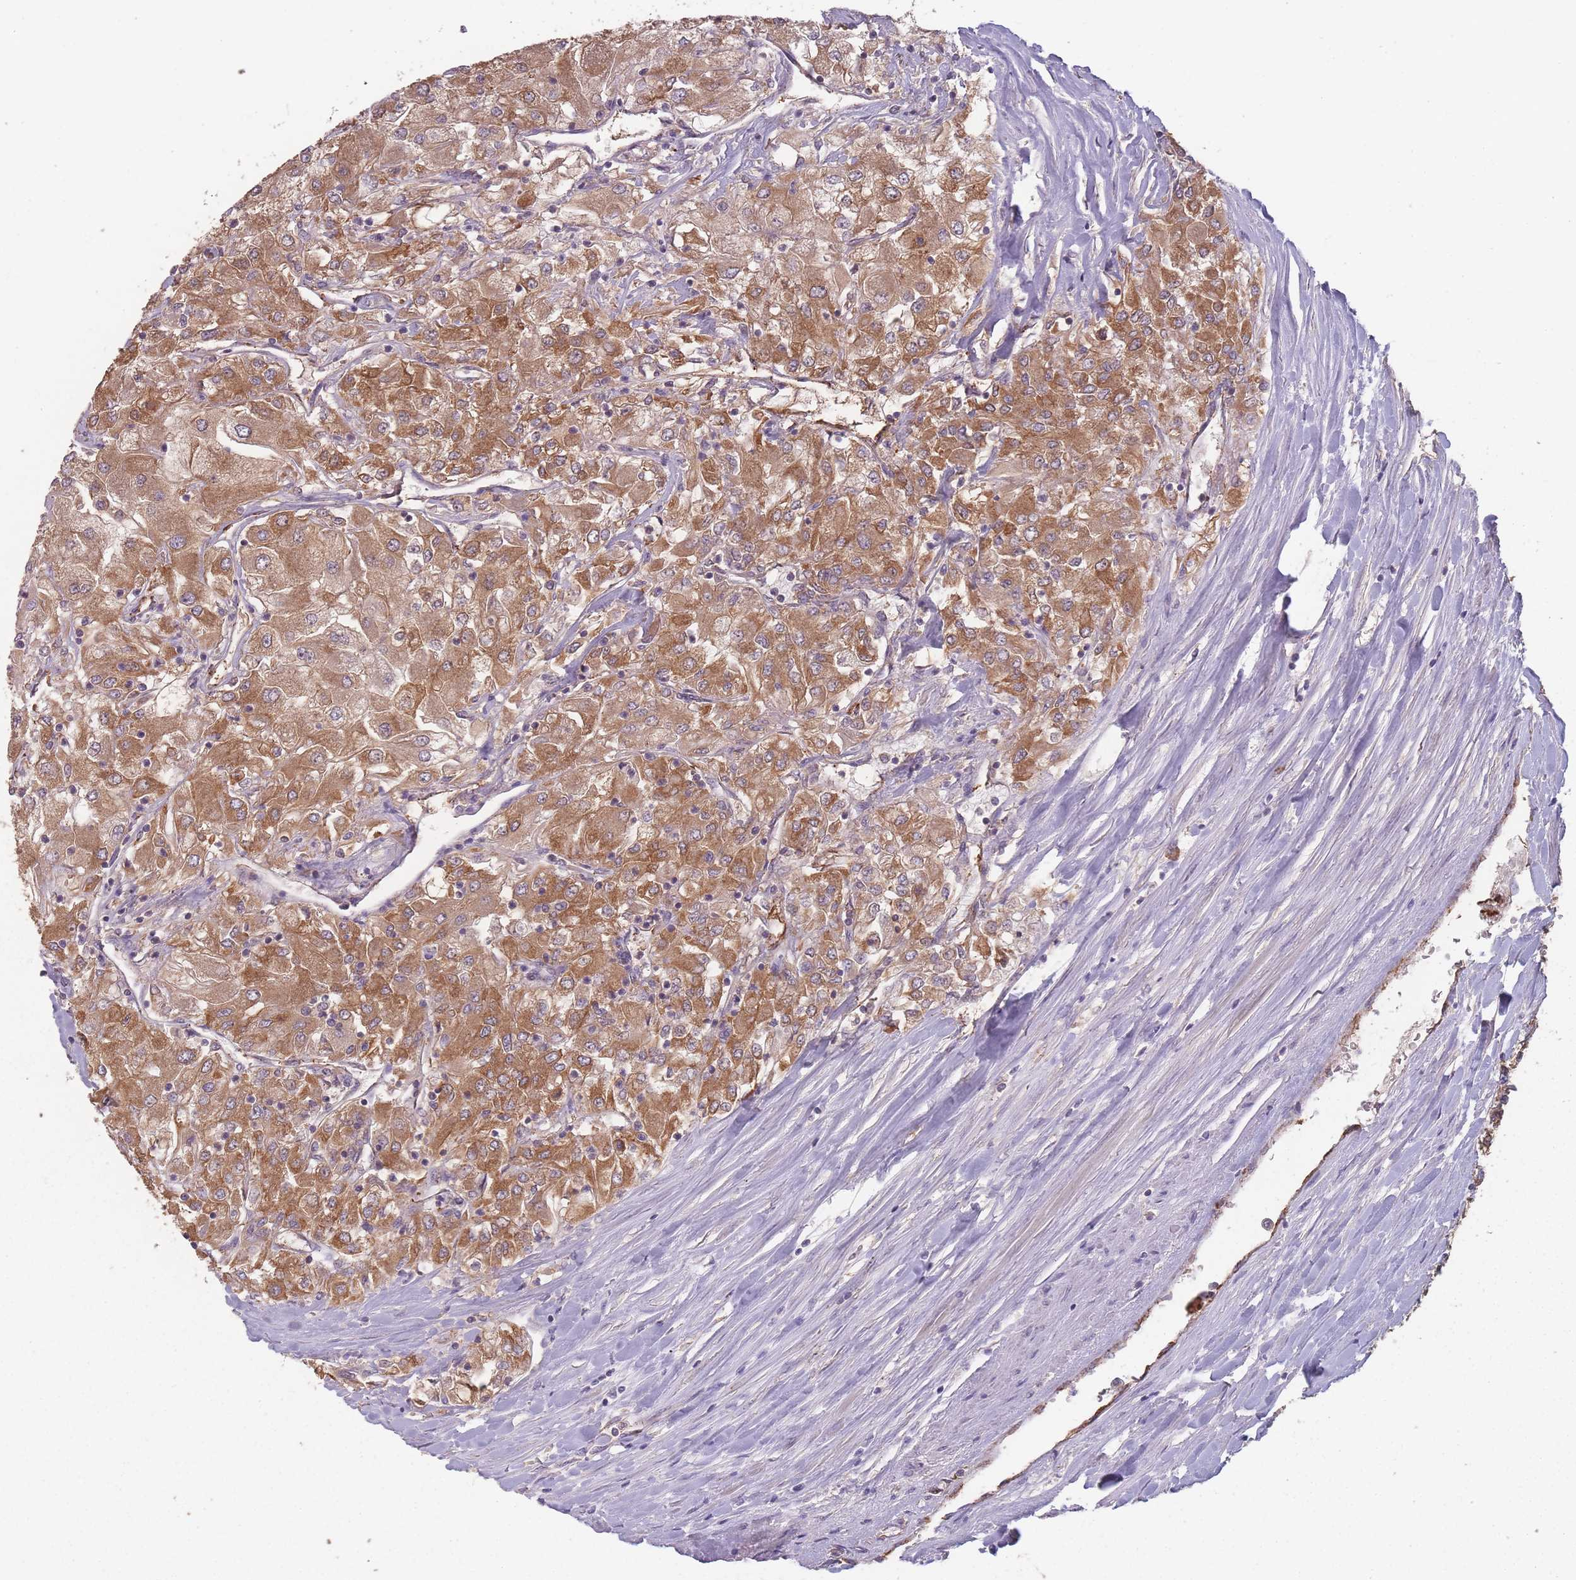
{"staining": {"intensity": "moderate", "quantity": ">75%", "location": "cytoplasmic/membranous"}, "tissue": "renal cancer", "cell_type": "Tumor cells", "image_type": "cancer", "snomed": [{"axis": "morphology", "description": "Adenocarcinoma, NOS"}, {"axis": "topography", "description": "Kidney"}], "caption": "Immunohistochemical staining of human renal adenocarcinoma exhibits moderate cytoplasmic/membranous protein positivity in about >75% of tumor cells. The staining was performed using DAB to visualize the protein expression in brown, while the nuclei were stained in blue with hematoxylin (Magnification: 20x).", "gene": "SANBR", "patient": {"sex": "male", "age": 80}}